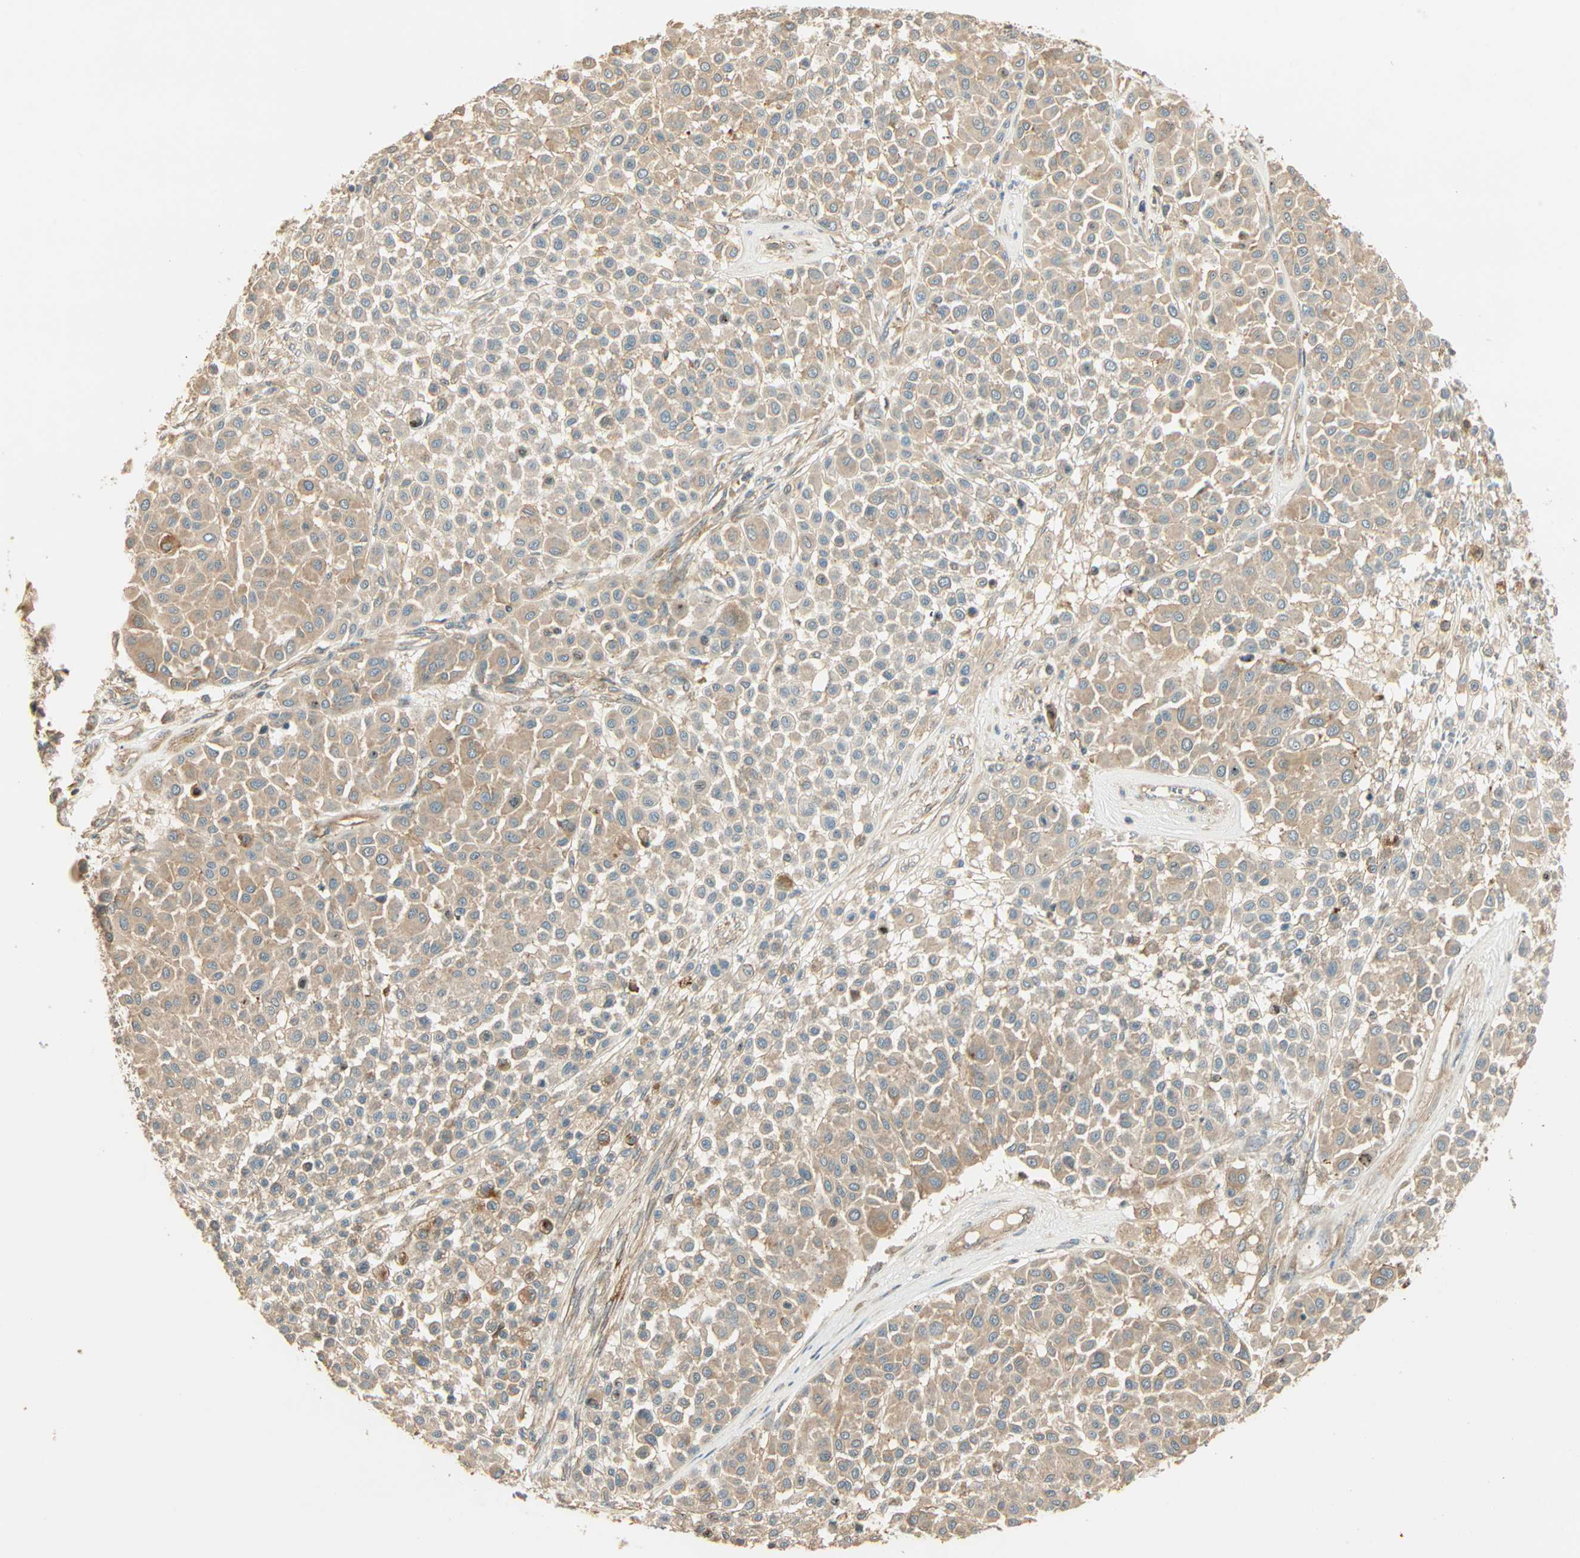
{"staining": {"intensity": "weak", "quantity": ">75%", "location": "cytoplasmic/membranous"}, "tissue": "melanoma", "cell_type": "Tumor cells", "image_type": "cancer", "snomed": [{"axis": "morphology", "description": "Malignant melanoma, Metastatic site"}, {"axis": "topography", "description": "Soft tissue"}], "caption": "Weak cytoplasmic/membranous protein expression is appreciated in approximately >75% of tumor cells in melanoma.", "gene": "GALK1", "patient": {"sex": "male", "age": 41}}